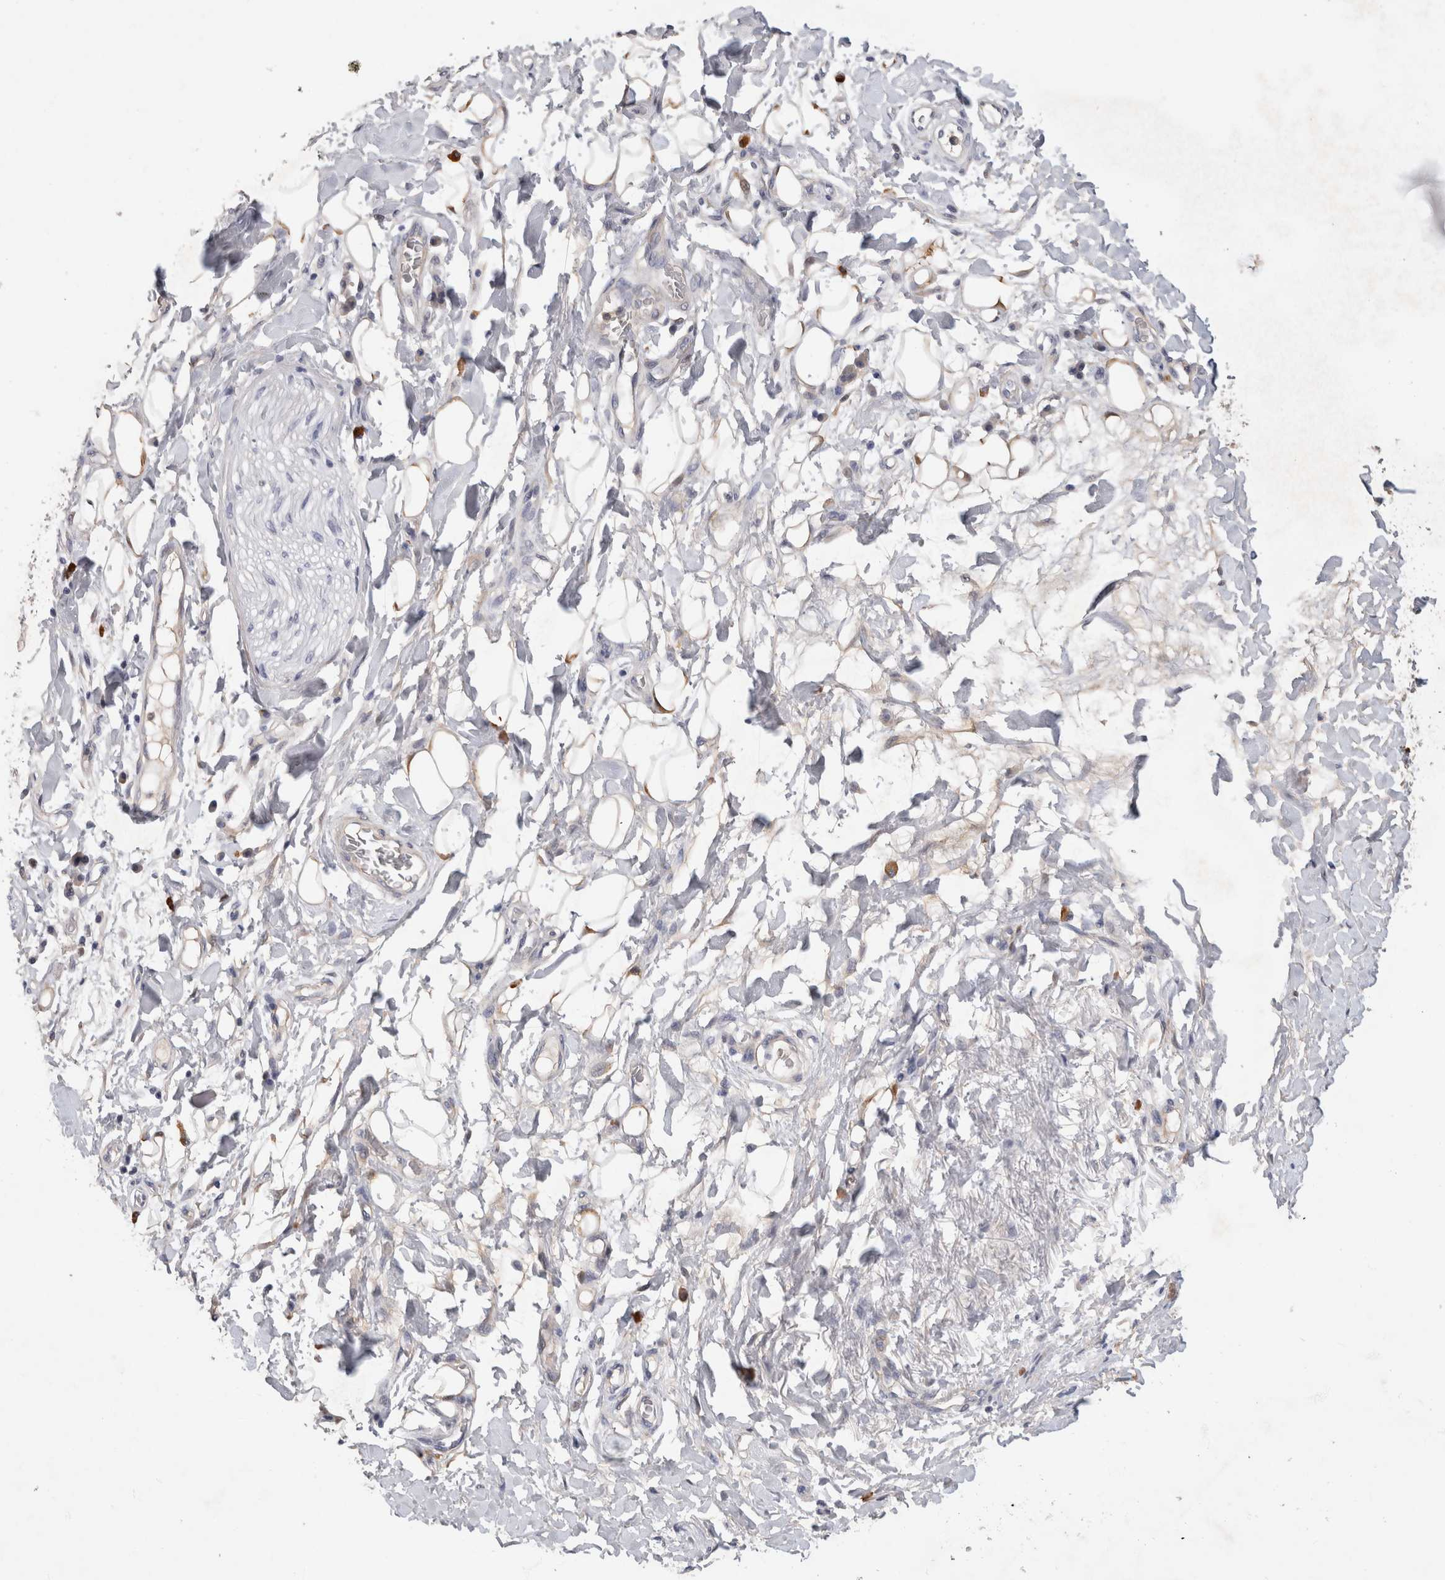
{"staining": {"intensity": "negative", "quantity": "none", "location": "none"}, "tissue": "adipose tissue", "cell_type": "Adipocytes", "image_type": "normal", "snomed": [{"axis": "morphology", "description": "Normal tissue, NOS"}, {"axis": "morphology", "description": "Adenocarcinoma, NOS"}, {"axis": "topography", "description": "Esophagus"}], "caption": "An IHC photomicrograph of normal adipose tissue is shown. There is no staining in adipocytes of adipose tissue.", "gene": "PGM1", "patient": {"sex": "male", "age": 62}}